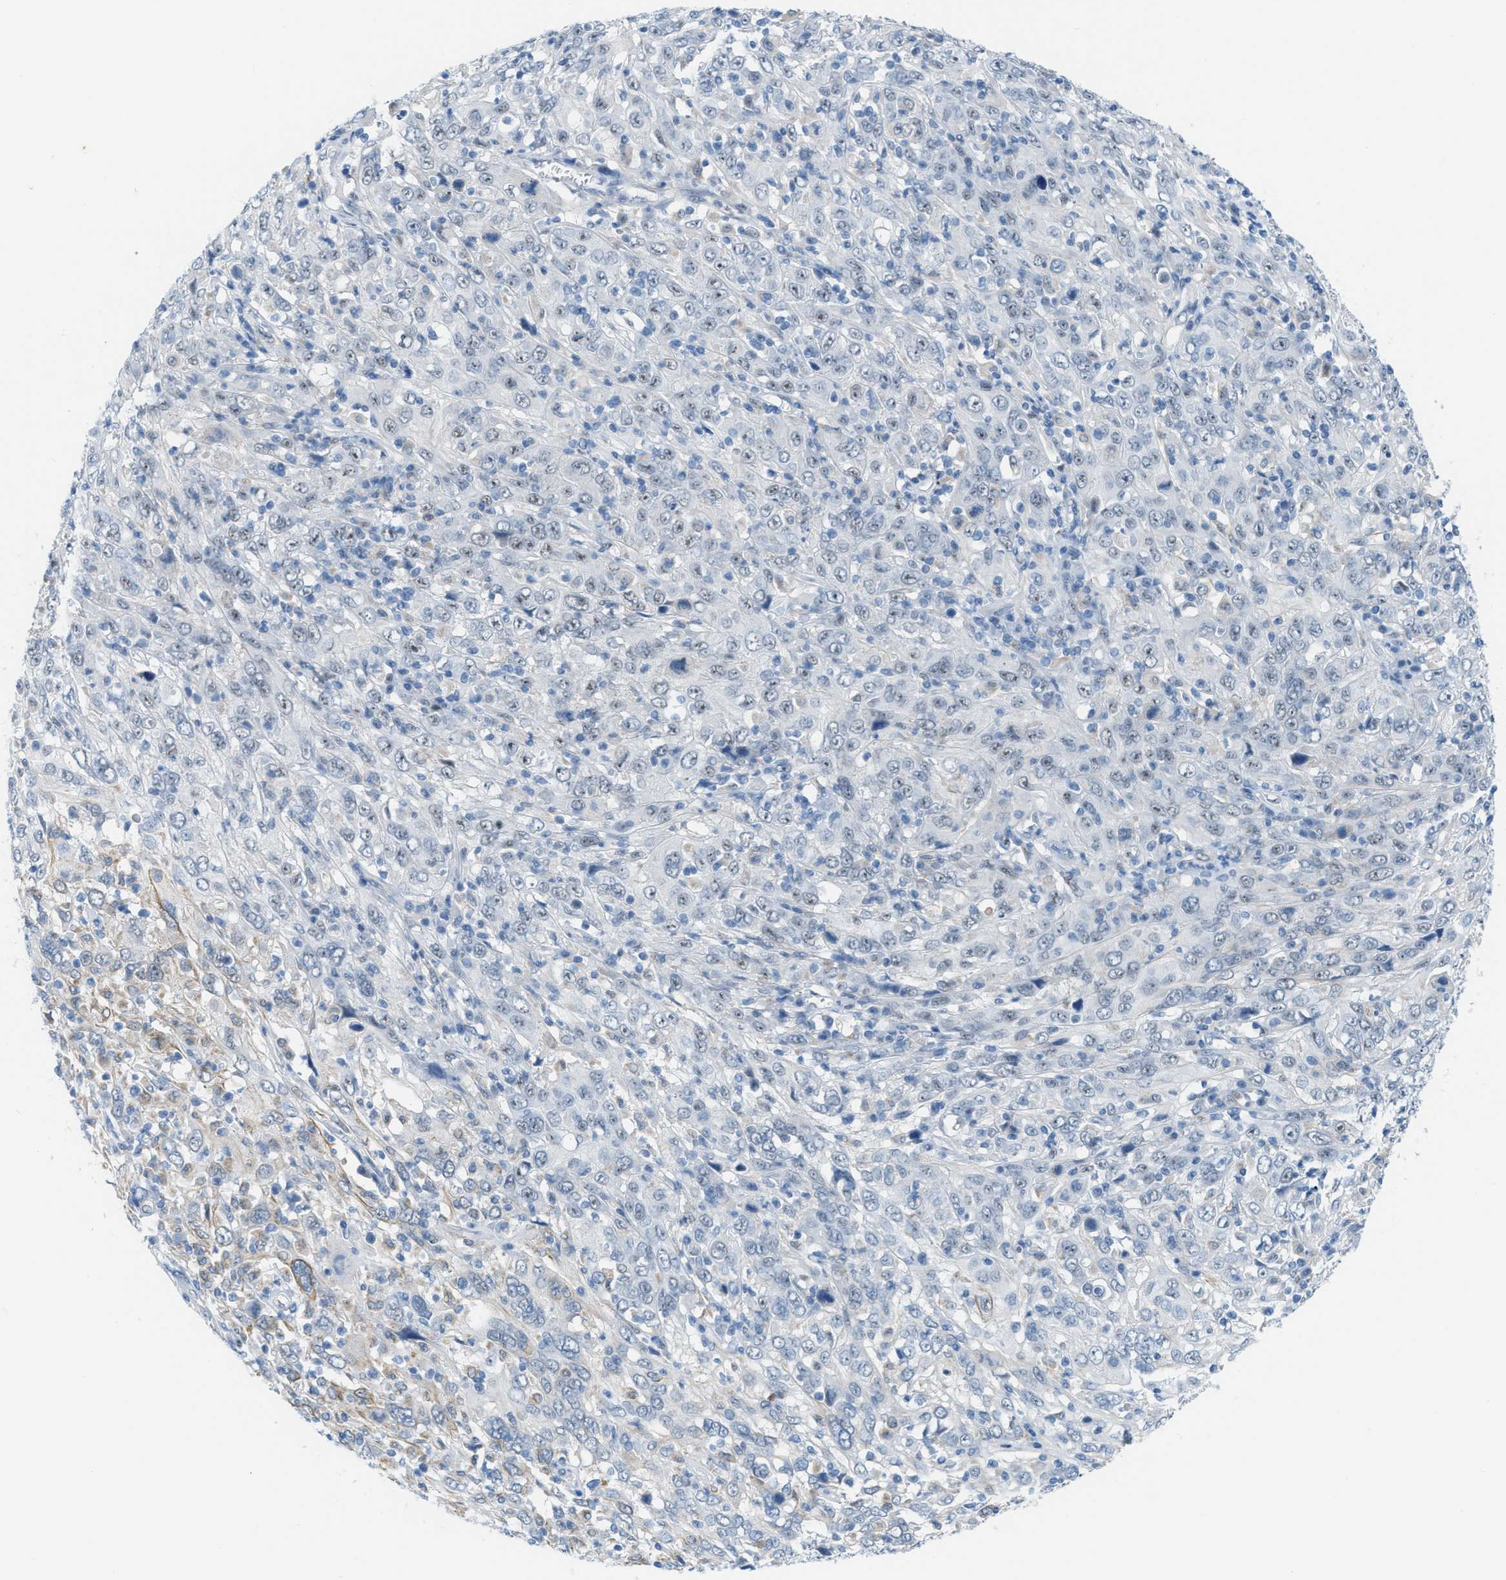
{"staining": {"intensity": "negative", "quantity": "none", "location": "none"}, "tissue": "cervical cancer", "cell_type": "Tumor cells", "image_type": "cancer", "snomed": [{"axis": "morphology", "description": "Squamous cell carcinoma, NOS"}, {"axis": "topography", "description": "Cervix"}], "caption": "This is a histopathology image of immunohistochemistry staining of cervical cancer, which shows no staining in tumor cells.", "gene": "PHRF1", "patient": {"sex": "female", "age": 46}}